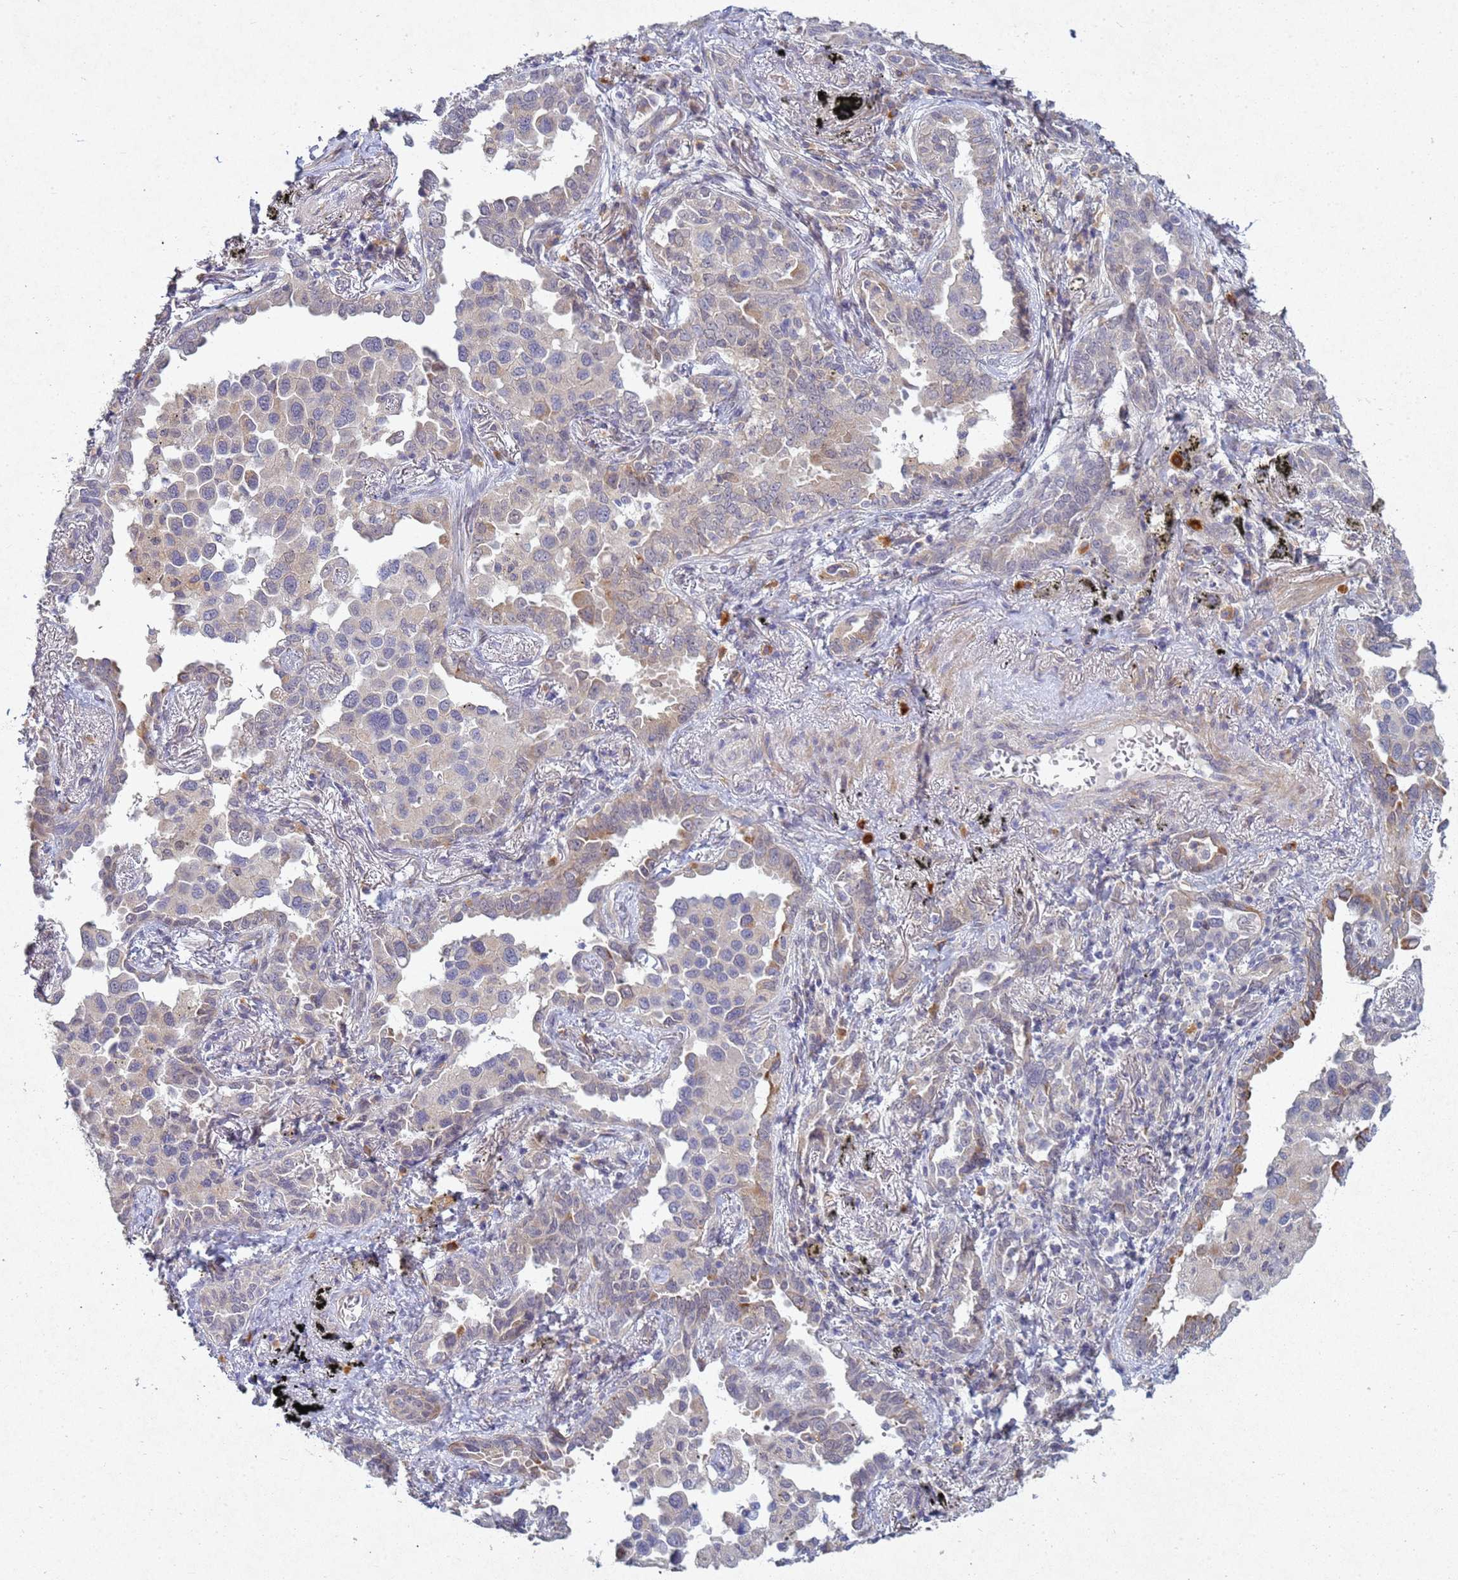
{"staining": {"intensity": "weak", "quantity": "<25%", "location": "cytoplasmic/membranous"}, "tissue": "lung cancer", "cell_type": "Tumor cells", "image_type": "cancer", "snomed": [{"axis": "morphology", "description": "Adenocarcinoma, NOS"}, {"axis": "topography", "description": "Lung"}], "caption": "A photomicrograph of human adenocarcinoma (lung) is negative for staining in tumor cells. Brightfield microscopy of immunohistochemistry stained with DAB (3,3'-diaminobenzidine) (brown) and hematoxylin (blue), captured at high magnification.", "gene": "TNPO2", "patient": {"sex": "male", "age": 67}}